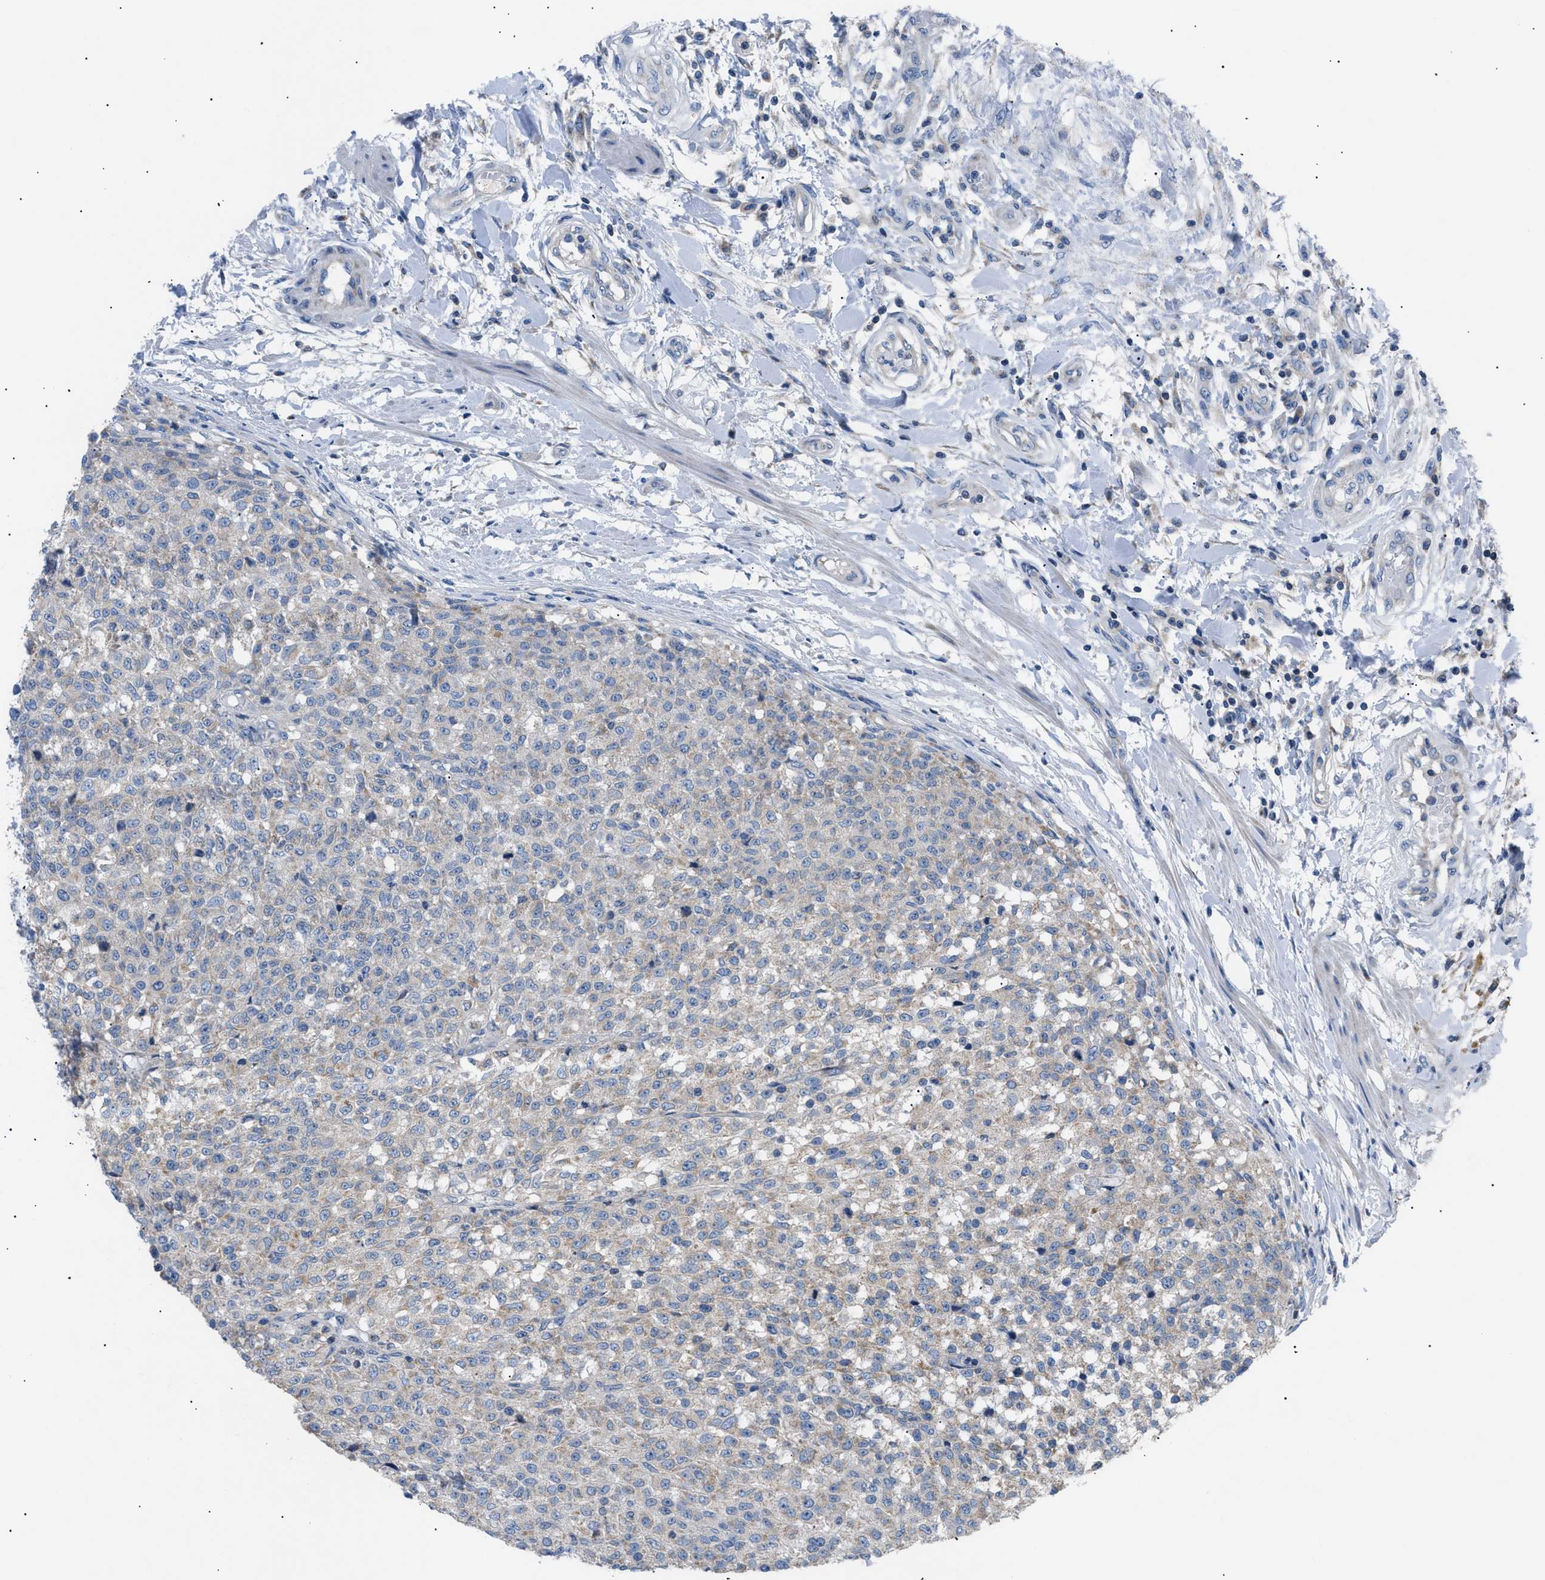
{"staining": {"intensity": "weak", "quantity": "25%-75%", "location": "cytoplasmic/membranous"}, "tissue": "testis cancer", "cell_type": "Tumor cells", "image_type": "cancer", "snomed": [{"axis": "morphology", "description": "Seminoma, NOS"}, {"axis": "topography", "description": "Testis"}], "caption": "About 25%-75% of tumor cells in testis cancer (seminoma) show weak cytoplasmic/membranous protein staining as visualized by brown immunohistochemical staining.", "gene": "ILDR1", "patient": {"sex": "male", "age": 59}}